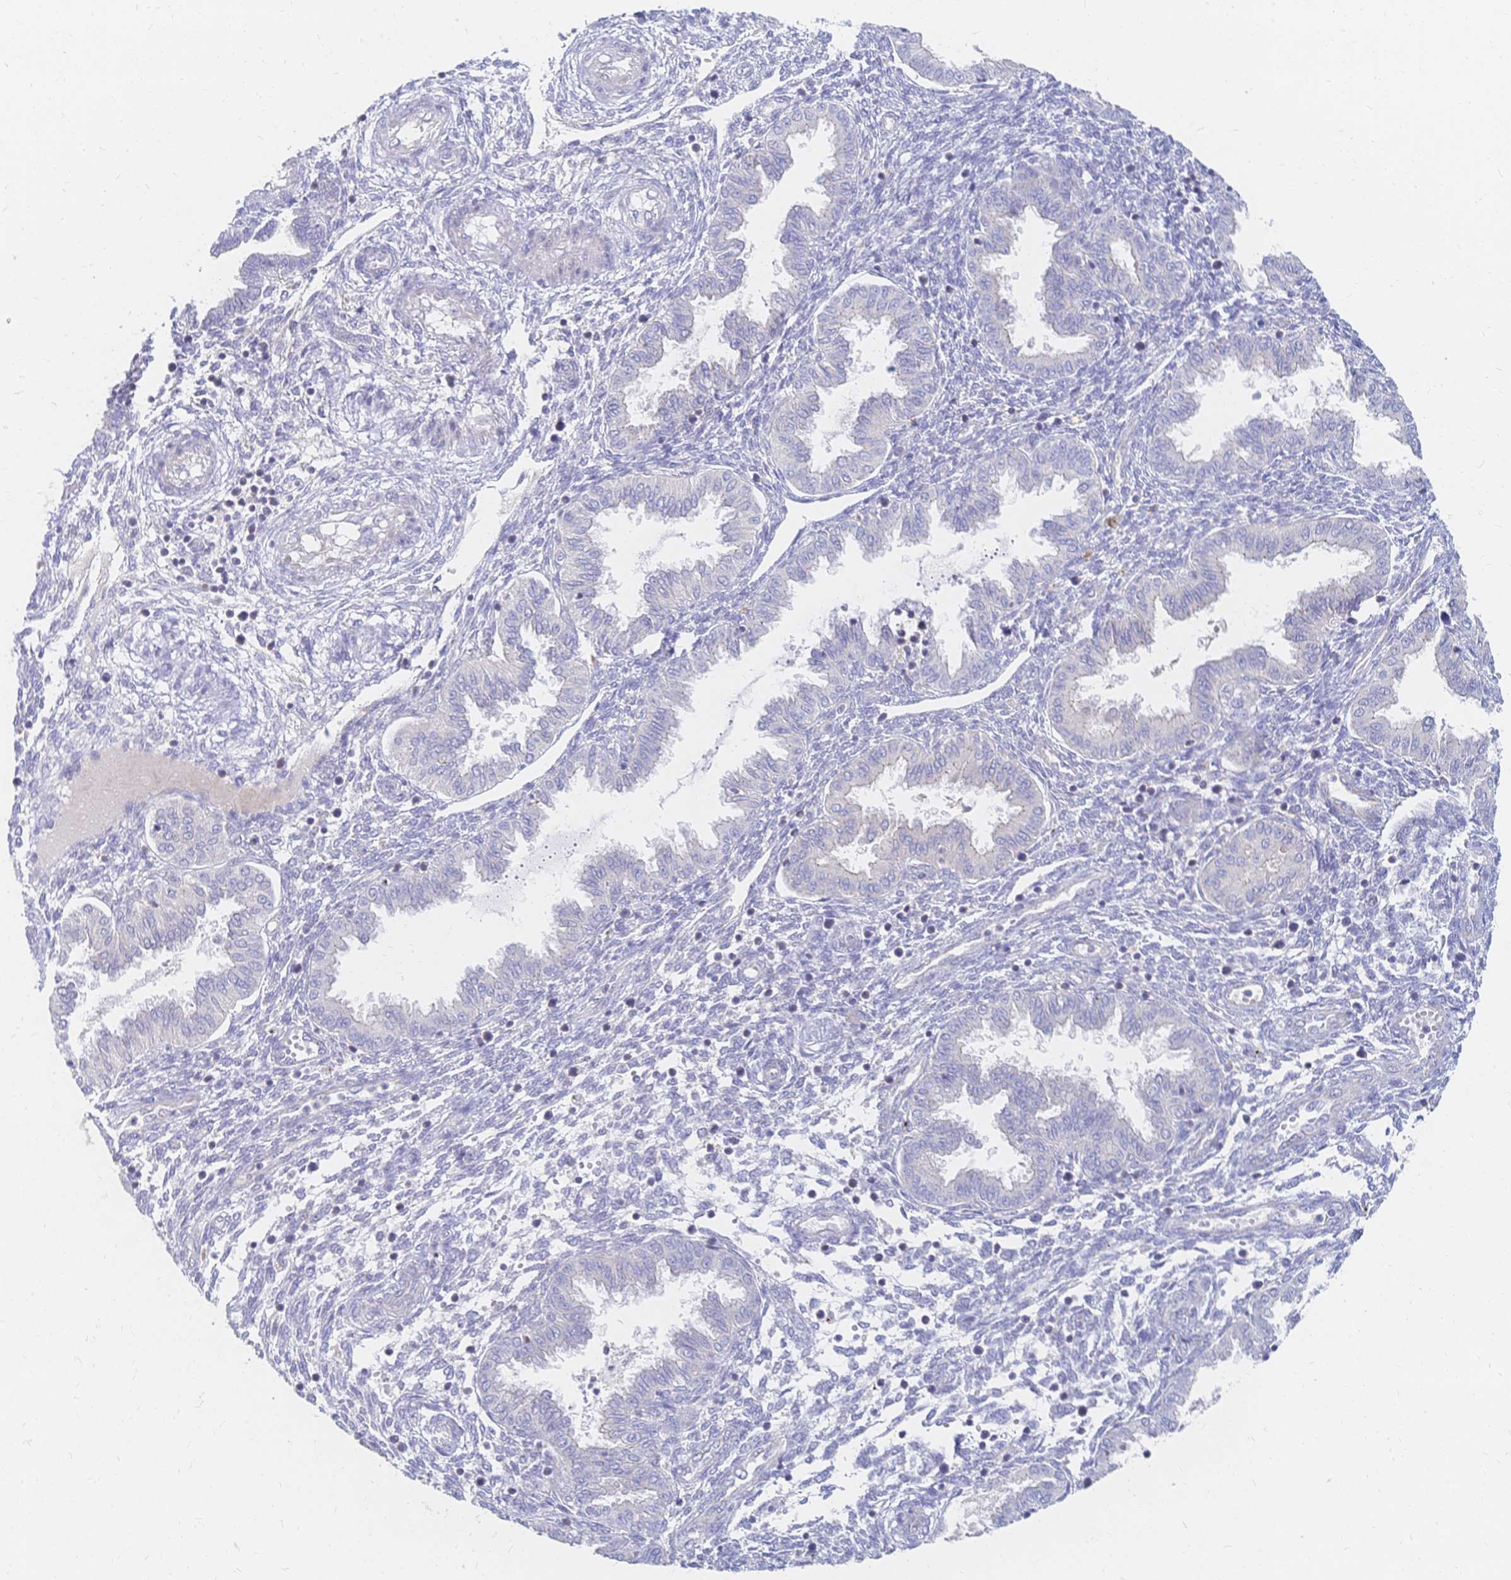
{"staining": {"intensity": "negative", "quantity": "none", "location": "none"}, "tissue": "endometrium", "cell_type": "Cells in endometrial stroma", "image_type": "normal", "snomed": [{"axis": "morphology", "description": "Normal tissue, NOS"}, {"axis": "topography", "description": "Endometrium"}], "caption": "Histopathology image shows no significant protein positivity in cells in endometrial stroma of unremarkable endometrium. The staining was performed using DAB (3,3'-diaminobenzidine) to visualize the protein expression in brown, while the nuclei were stained in blue with hematoxylin (Magnification: 20x).", "gene": "VWC2L", "patient": {"sex": "female", "age": 33}}